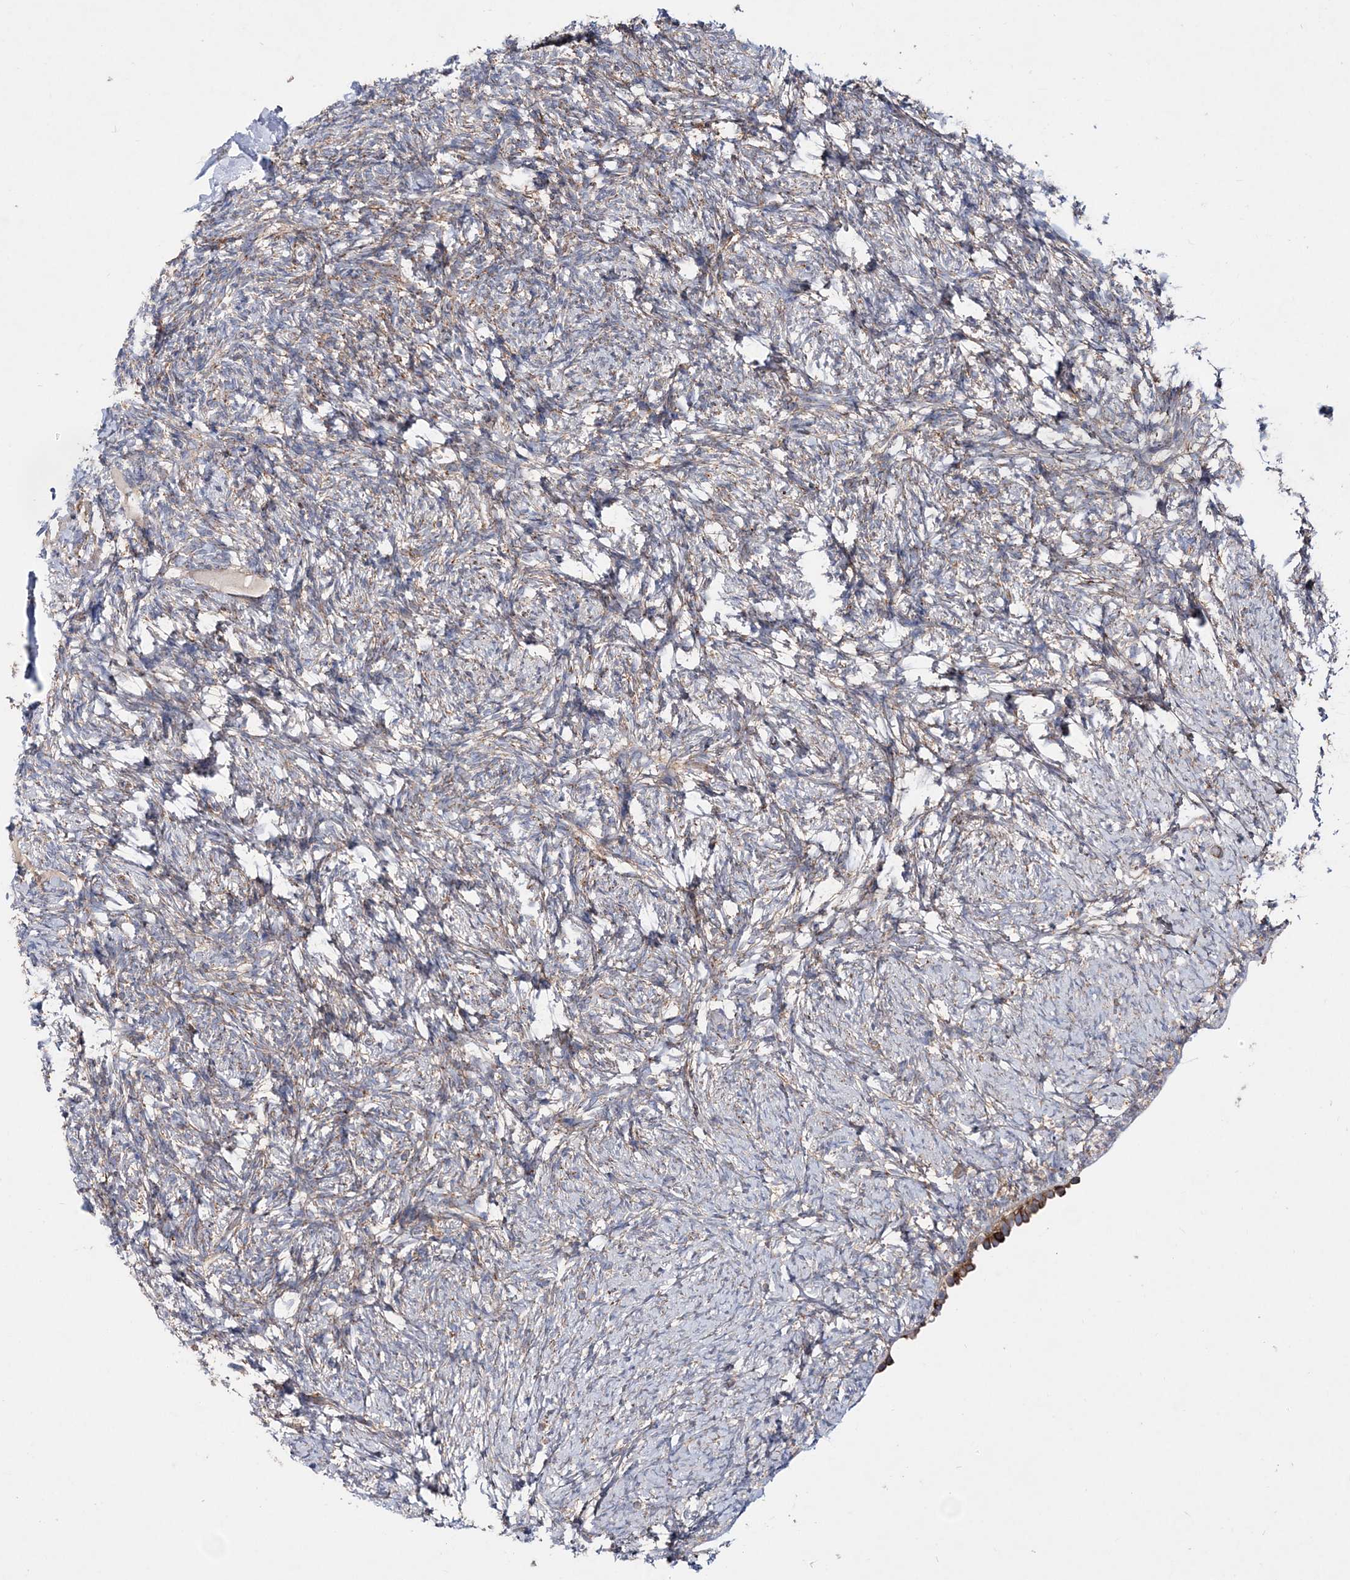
{"staining": {"intensity": "weak", "quantity": "25%-75%", "location": "cytoplasmic/membranous"}, "tissue": "ovary", "cell_type": "Ovarian stroma cells", "image_type": "normal", "snomed": [{"axis": "morphology", "description": "Normal tissue, NOS"}, {"axis": "topography", "description": "Ovary"}], "caption": "About 25%-75% of ovarian stroma cells in normal ovary exhibit weak cytoplasmic/membranous protein staining as visualized by brown immunohistochemical staining.", "gene": "NGLY1", "patient": {"sex": "female", "age": 60}}